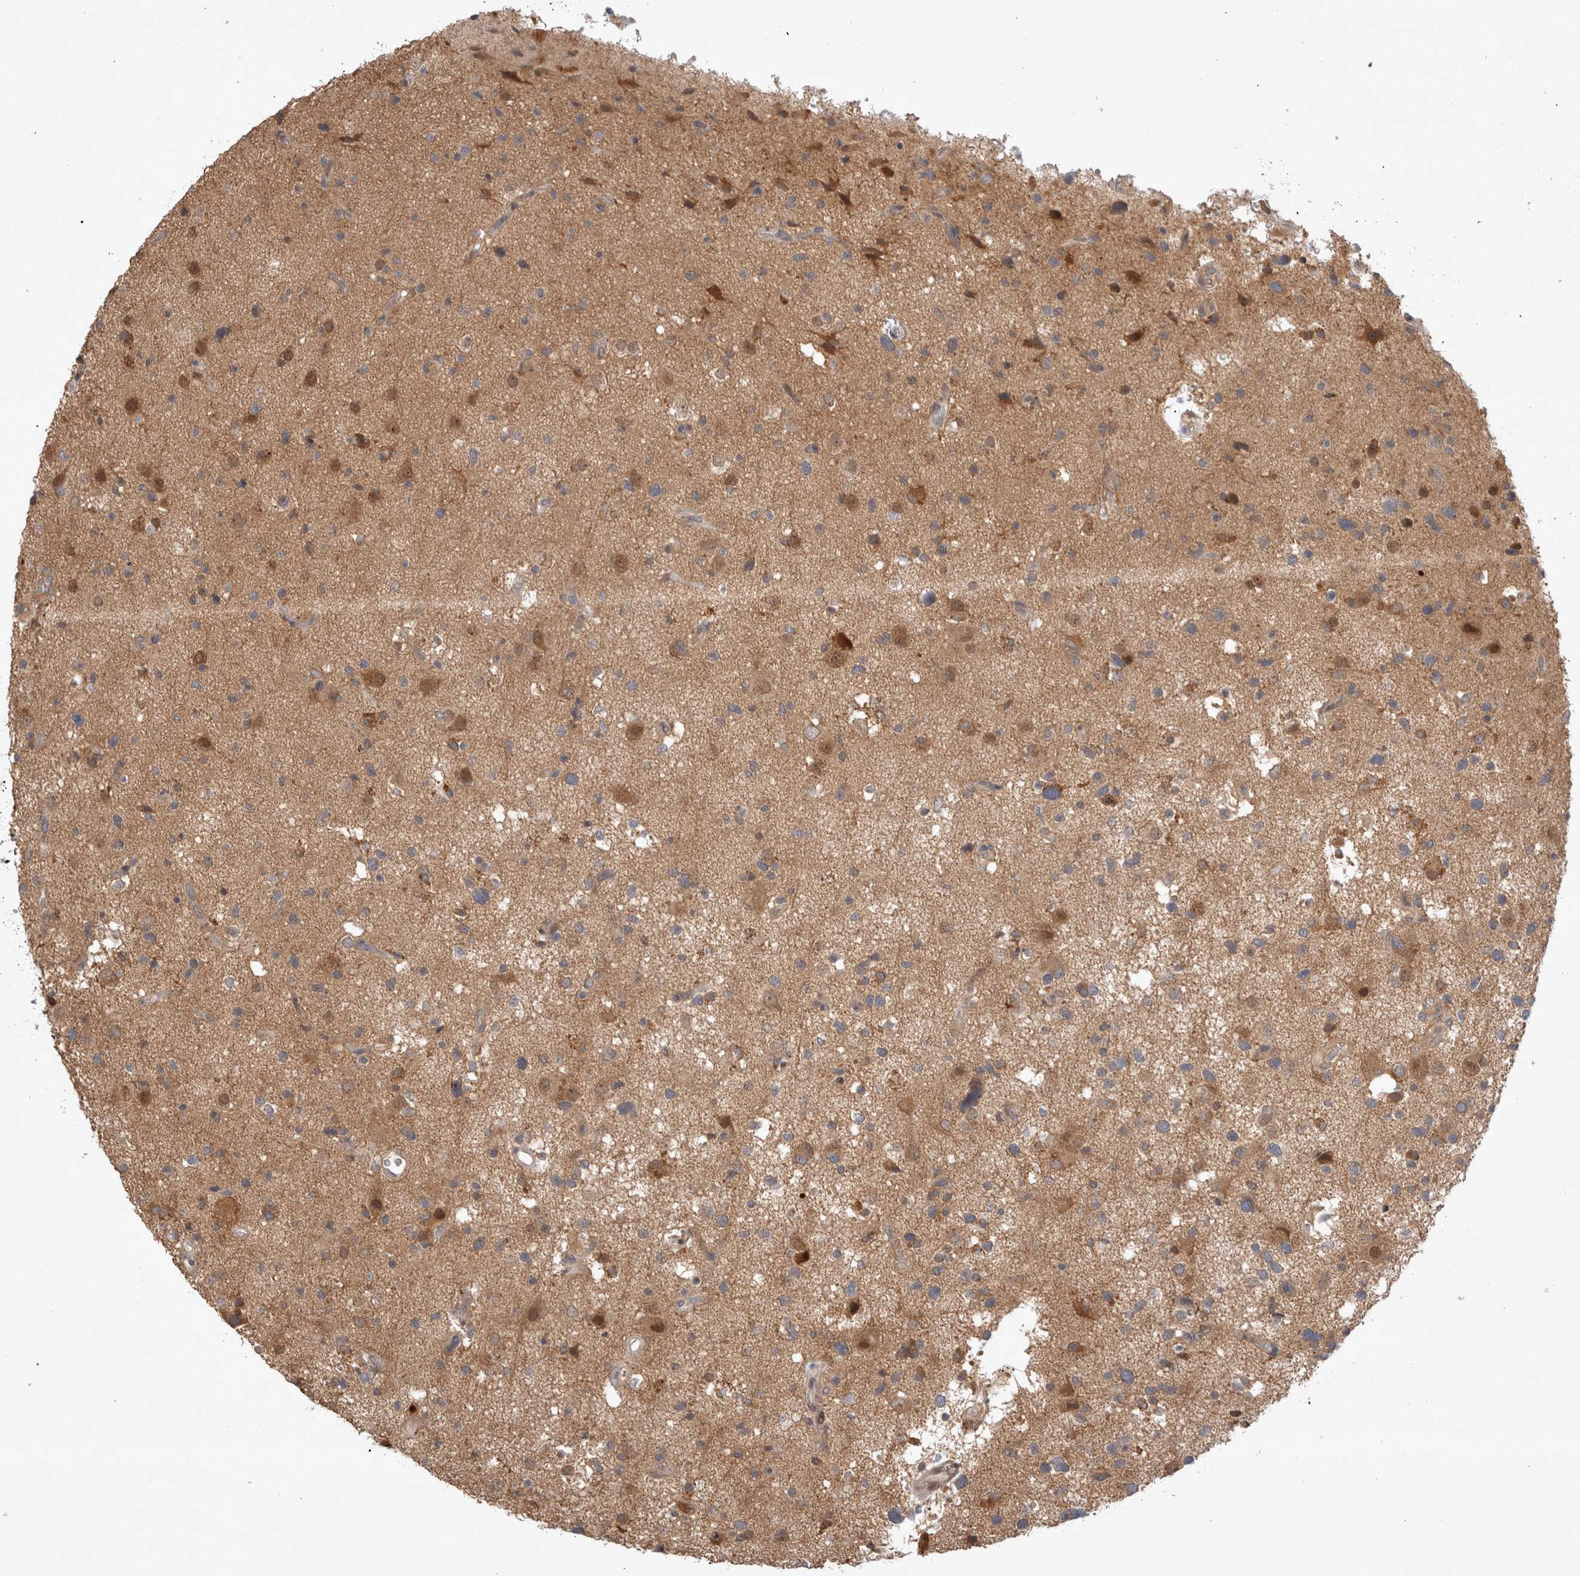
{"staining": {"intensity": "weak", "quantity": ">75%", "location": "cytoplasmic/membranous"}, "tissue": "glioma", "cell_type": "Tumor cells", "image_type": "cancer", "snomed": [{"axis": "morphology", "description": "Glioma, malignant, High grade"}, {"axis": "topography", "description": "Brain"}], "caption": "DAB (3,3'-diaminobenzidine) immunohistochemical staining of human glioma shows weak cytoplasmic/membranous protein expression in about >75% of tumor cells.", "gene": "PLEKHM1", "patient": {"sex": "male", "age": 33}}